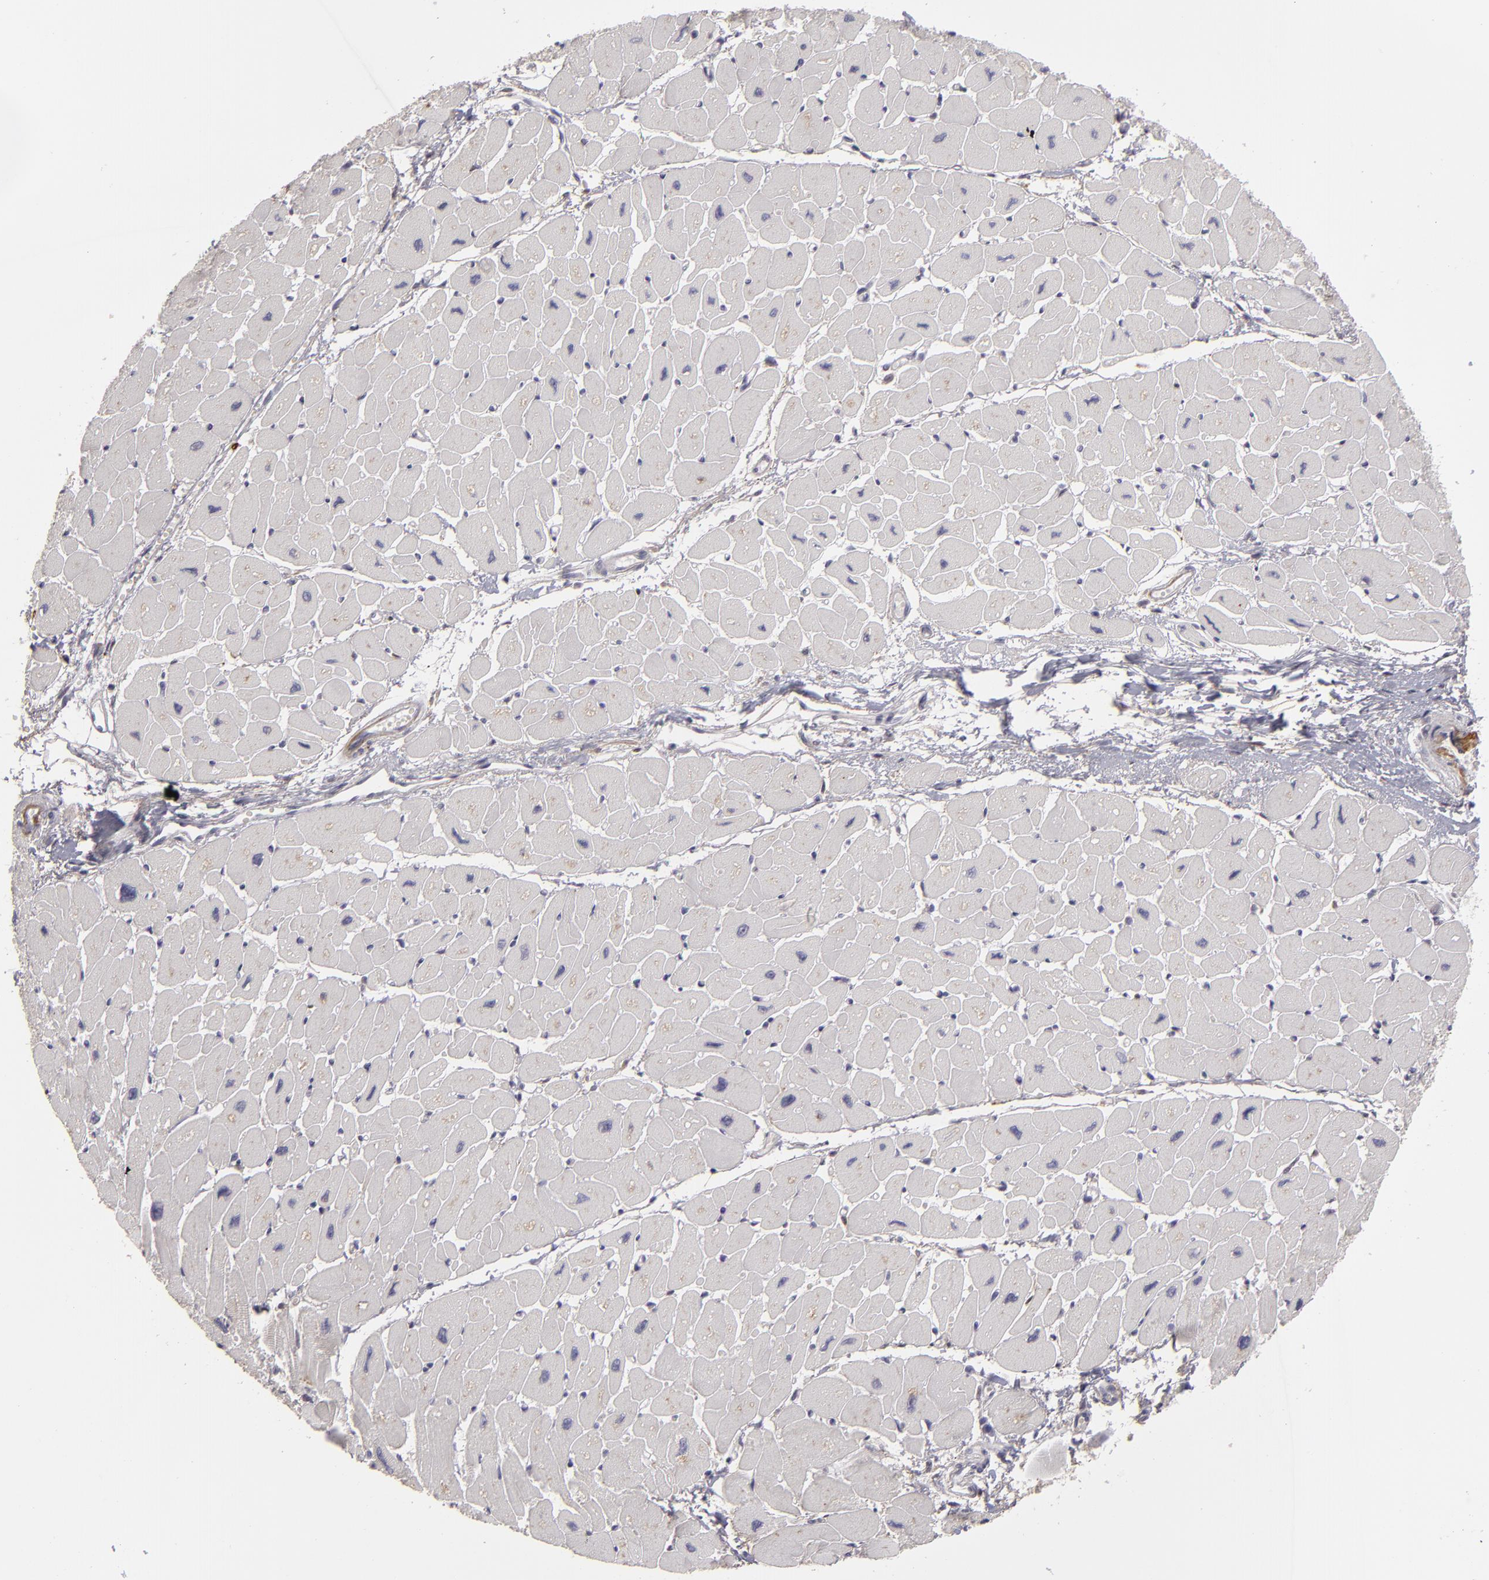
{"staining": {"intensity": "negative", "quantity": "none", "location": "none"}, "tissue": "heart muscle", "cell_type": "Cardiomyocytes", "image_type": "normal", "snomed": [{"axis": "morphology", "description": "Normal tissue, NOS"}, {"axis": "topography", "description": "Heart"}], "caption": "The histopathology image shows no significant expression in cardiomyocytes of heart muscle. (DAB (3,3'-diaminobenzidine) immunohistochemistry (IHC) with hematoxylin counter stain).", "gene": "EFS", "patient": {"sex": "female", "age": 54}}